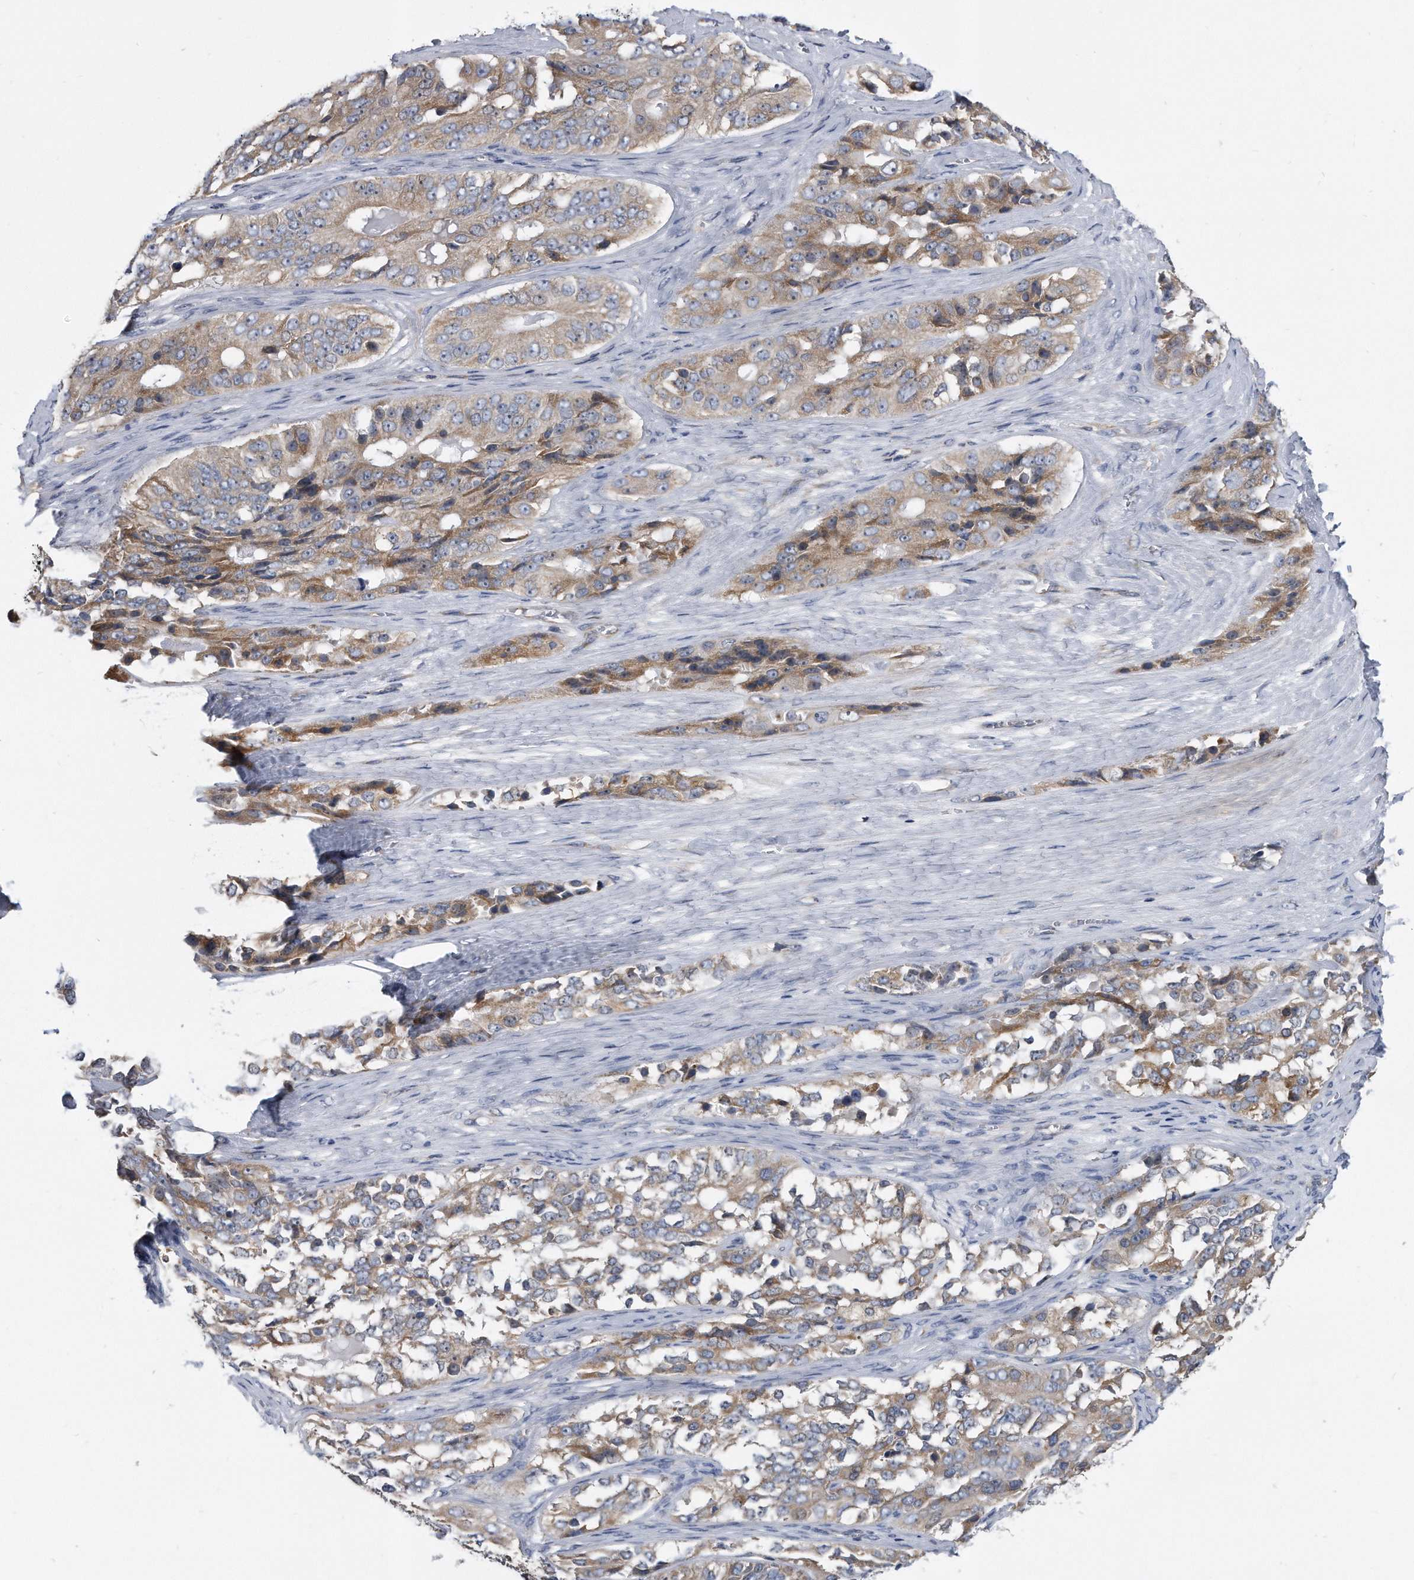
{"staining": {"intensity": "weak", "quantity": ">75%", "location": "cytoplasmic/membranous"}, "tissue": "ovarian cancer", "cell_type": "Tumor cells", "image_type": "cancer", "snomed": [{"axis": "morphology", "description": "Carcinoma, endometroid"}, {"axis": "topography", "description": "Ovary"}], "caption": "Immunohistochemical staining of ovarian cancer reveals weak cytoplasmic/membranous protein expression in about >75% of tumor cells. (DAB (3,3'-diaminobenzidine) IHC with brightfield microscopy, high magnification).", "gene": "CCDC47", "patient": {"sex": "female", "age": 51}}